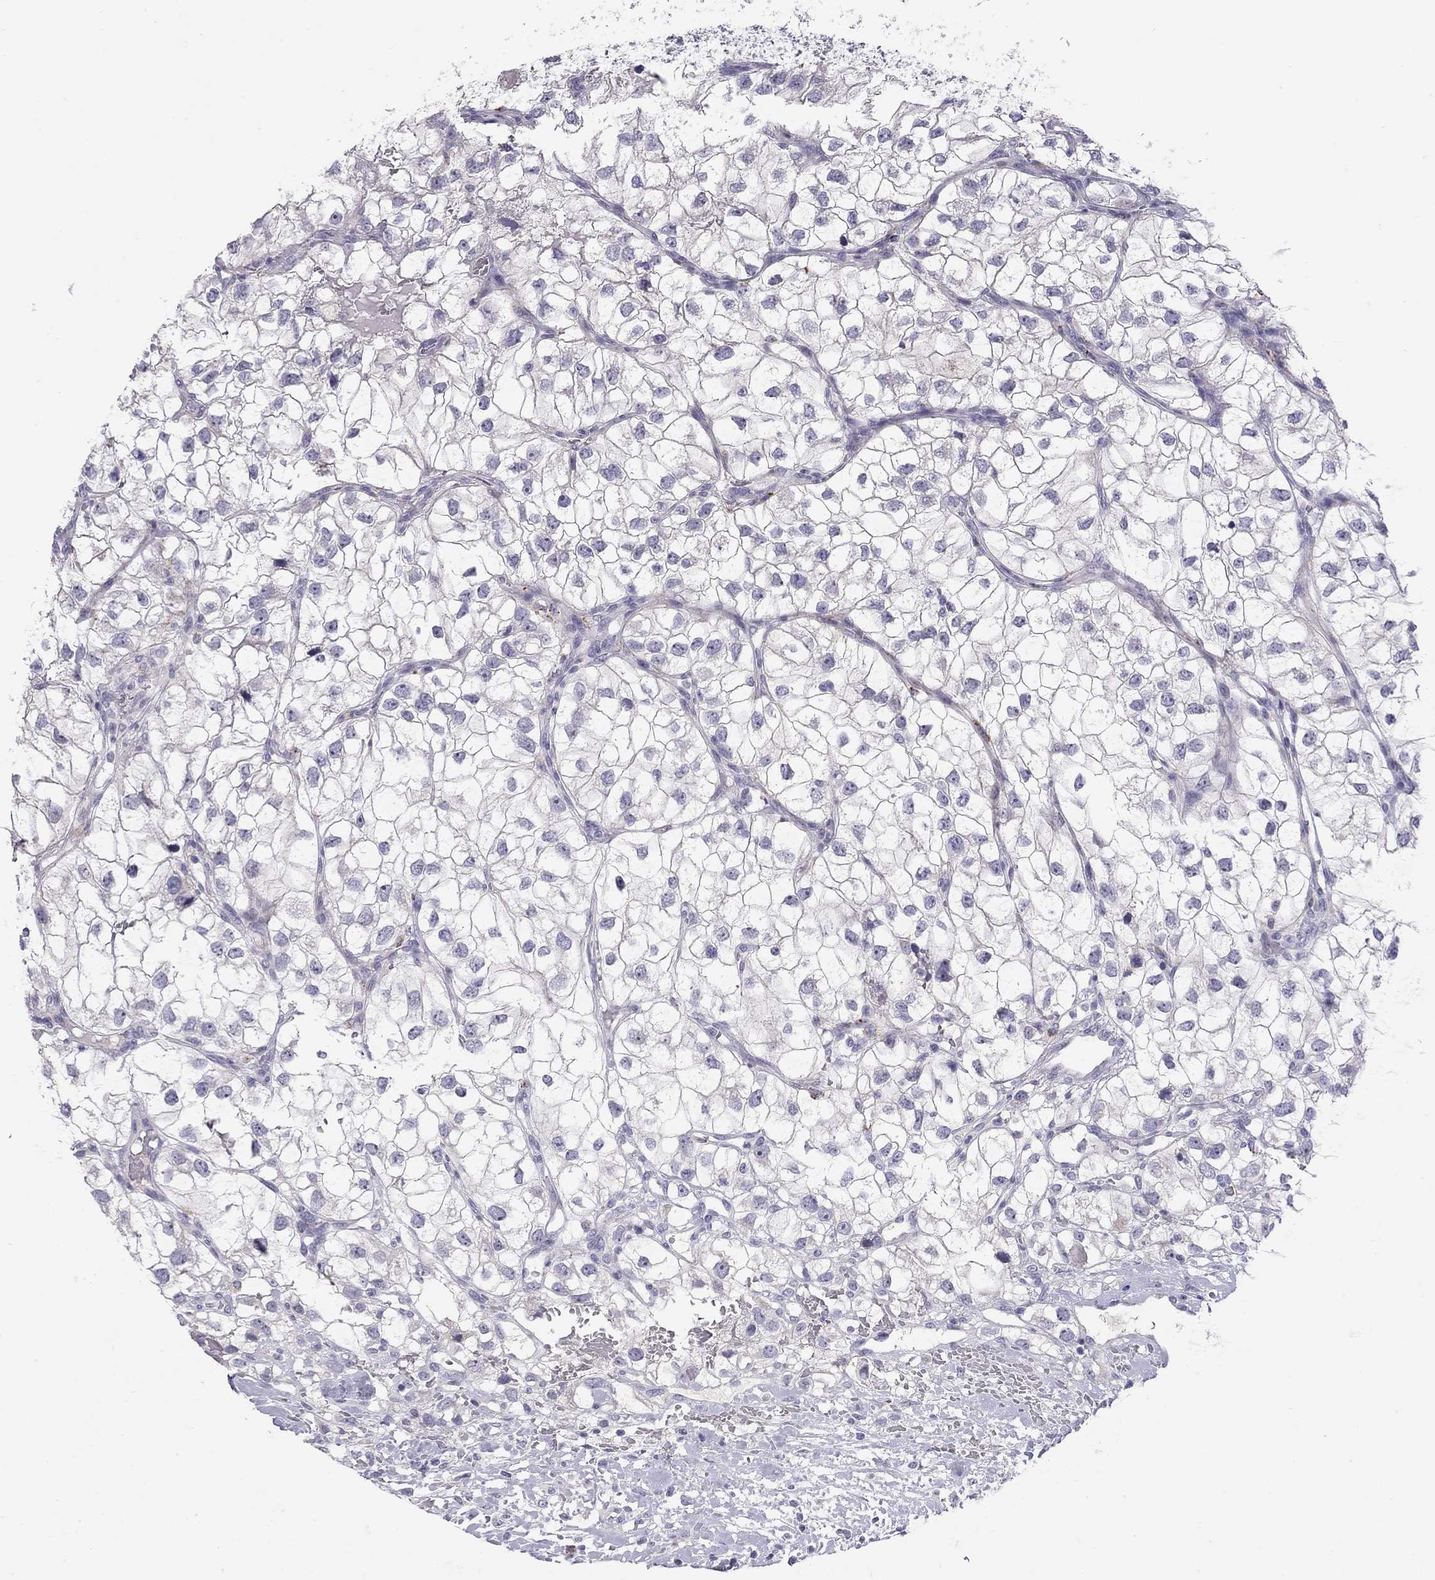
{"staining": {"intensity": "negative", "quantity": "none", "location": "none"}, "tissue": "renal cancer", "cell_type": "Tumor cells", "image_type": "cancer", "snomed": [{"axis": "morphology", "description": "Adenocarcinoma, NOS"}, {"axis": "topography", "description": "Kidney"}], "caption": "This is a image of IHC staining of renal cancer, which shows no positivity in tumor cells.", "gene": "IL17REL", "patient": {"sex": "male", "age": 59}}